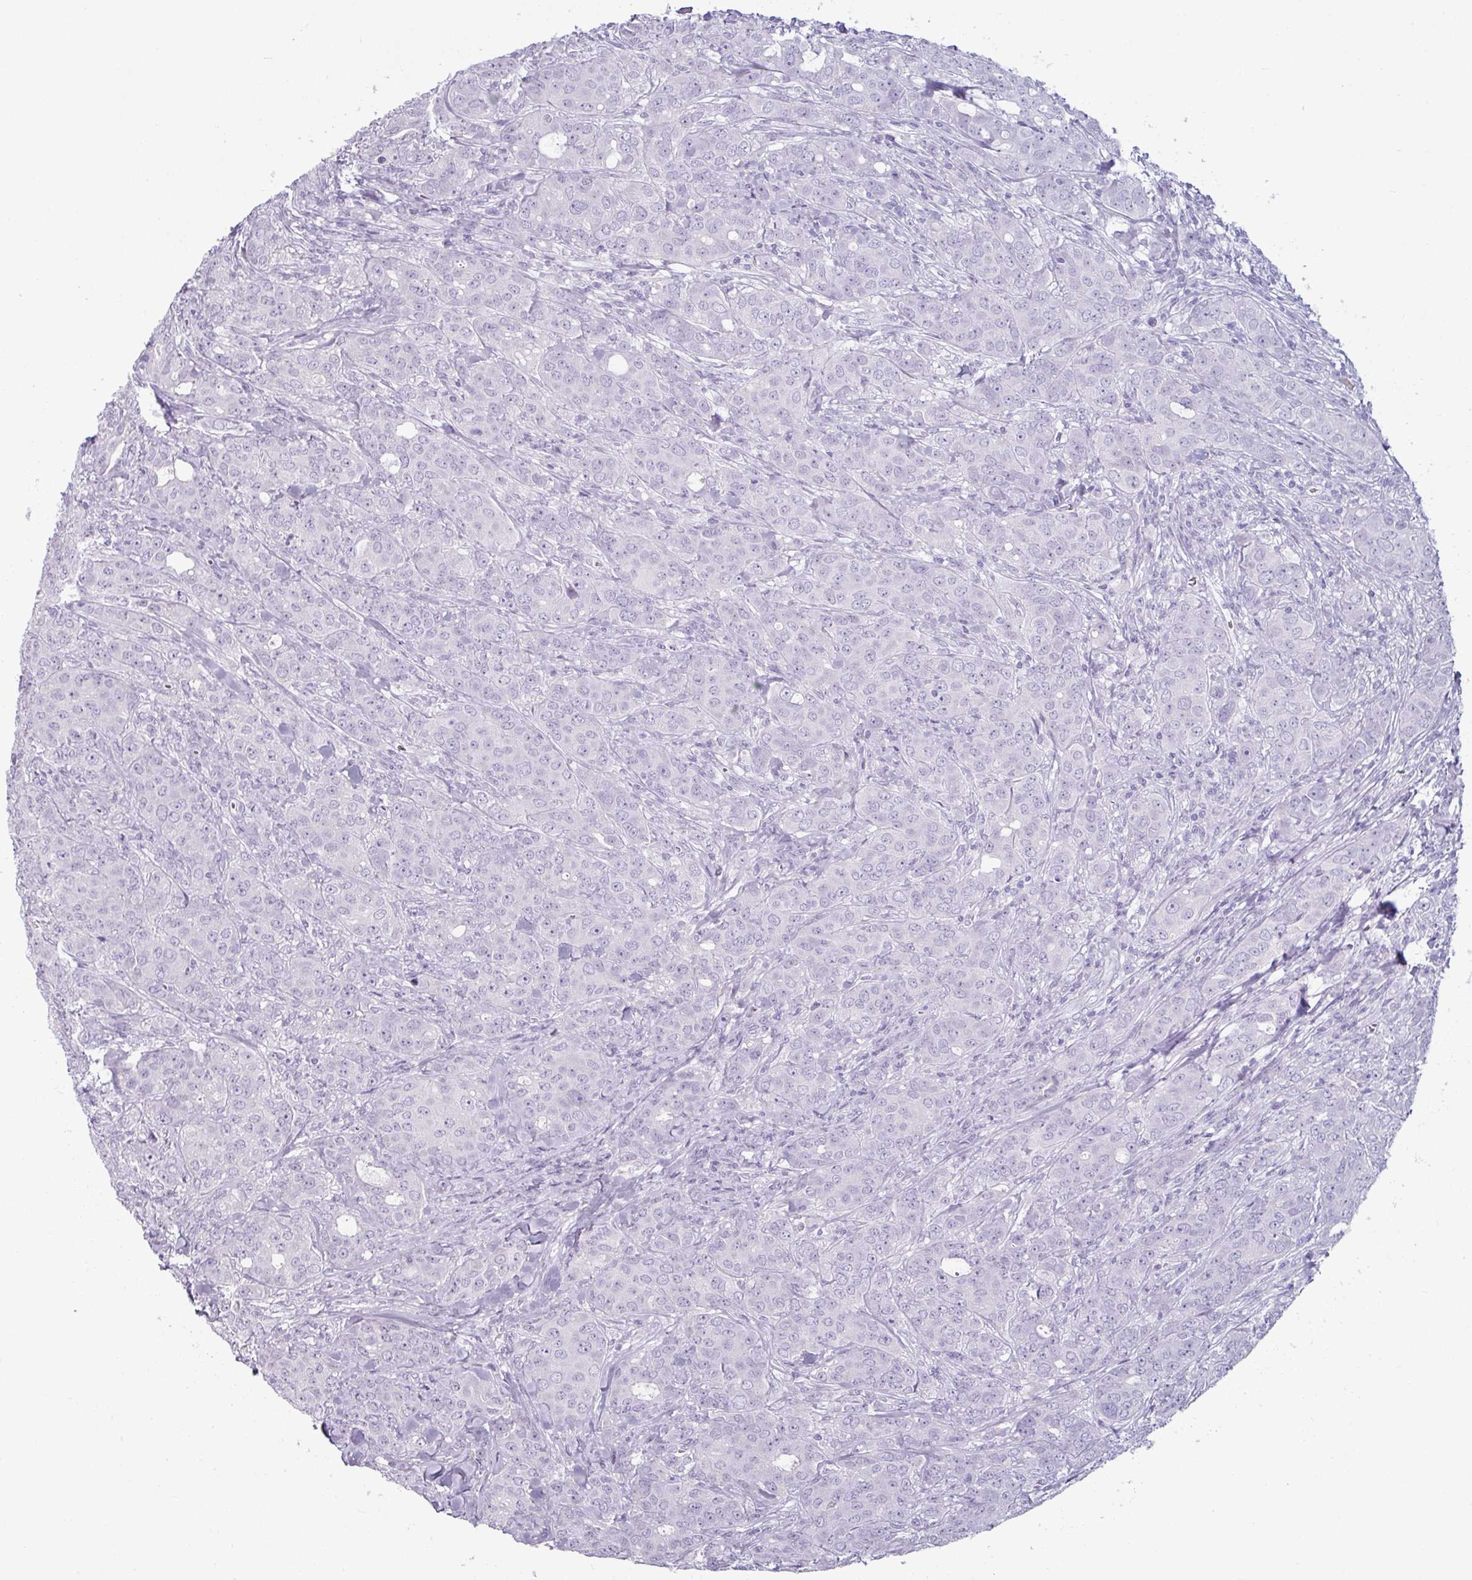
{"staining": {"intensity": "negative", "quantity": "none", "location": "none"}, "tissue": "breast cancer", "cell_type": "Tumor cells", "image_type": "cancer", "snomed": [{"axis": "morphology", "description": "Duct carcinoma"}, {"axis": "topography", "description": "Breast"}], "caption": "There is no significant positivity in tumor cells of breast invasive ductal carcinoma. (DAB immunohistochemistry (IHC) with hematoxylin counter stain).", "gene": "CLCA1", "patient": {"sex": "female", "age": 43}}